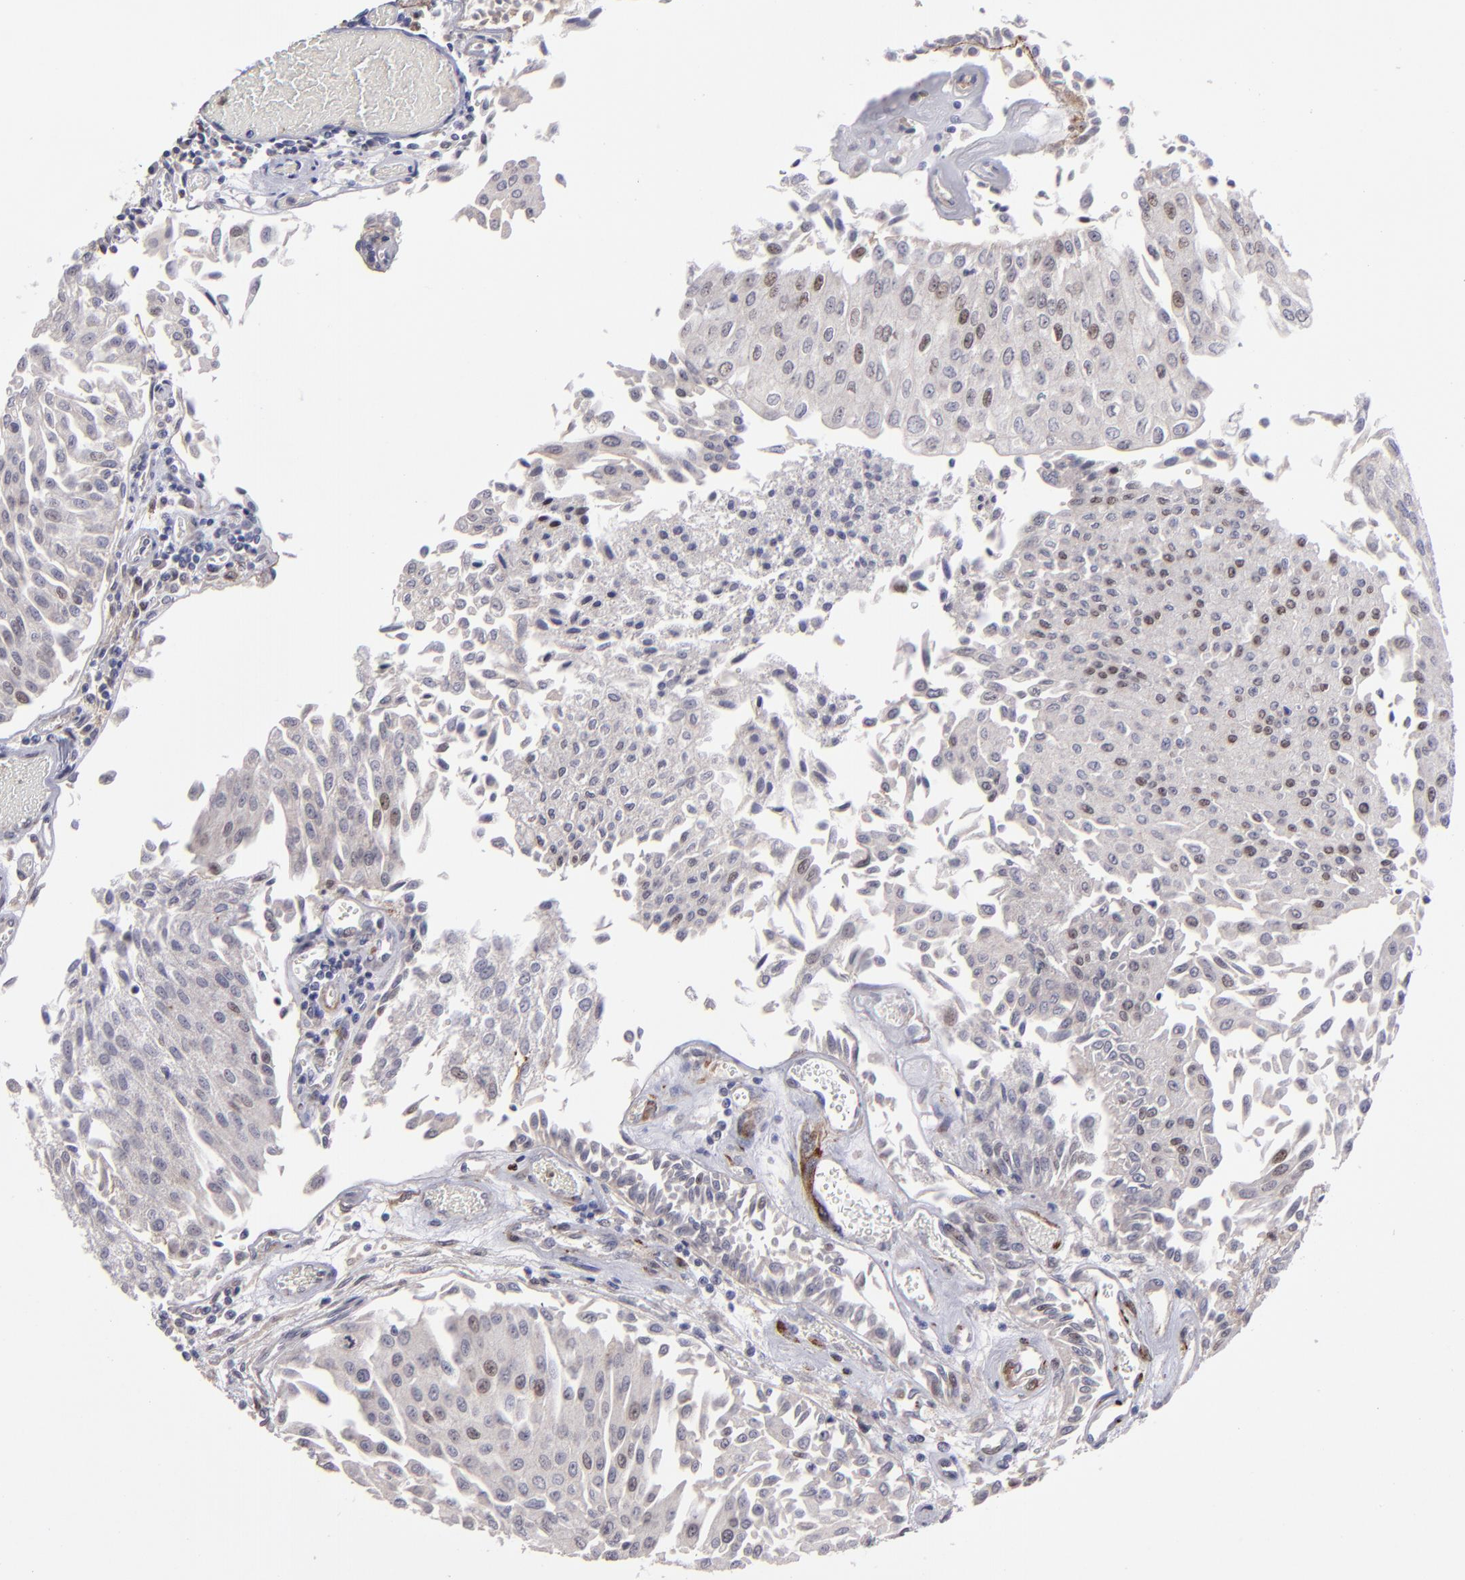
{"staining": {"intensity": "weak", "quantity": "<25%", "location": "nuclear"}, "tissue": "urothelial cancer", "cell_type": "Tumor cells", "image_type": "cancer", "snomed": [{"axis": "morphology", "description": "Urothelial carcinoma, Low grade"}, {"axis": "topography", "description": "Urinary bladder"}], "caption": "The photomicrograph reveals no staining of tumor cells in low-grade urothelial carcinoma. (DAB (3,3'-diaminobenzidine) IHC, high magnification).", "gene": "RREB1", "patient": {"sex": "male", "age": 86}}